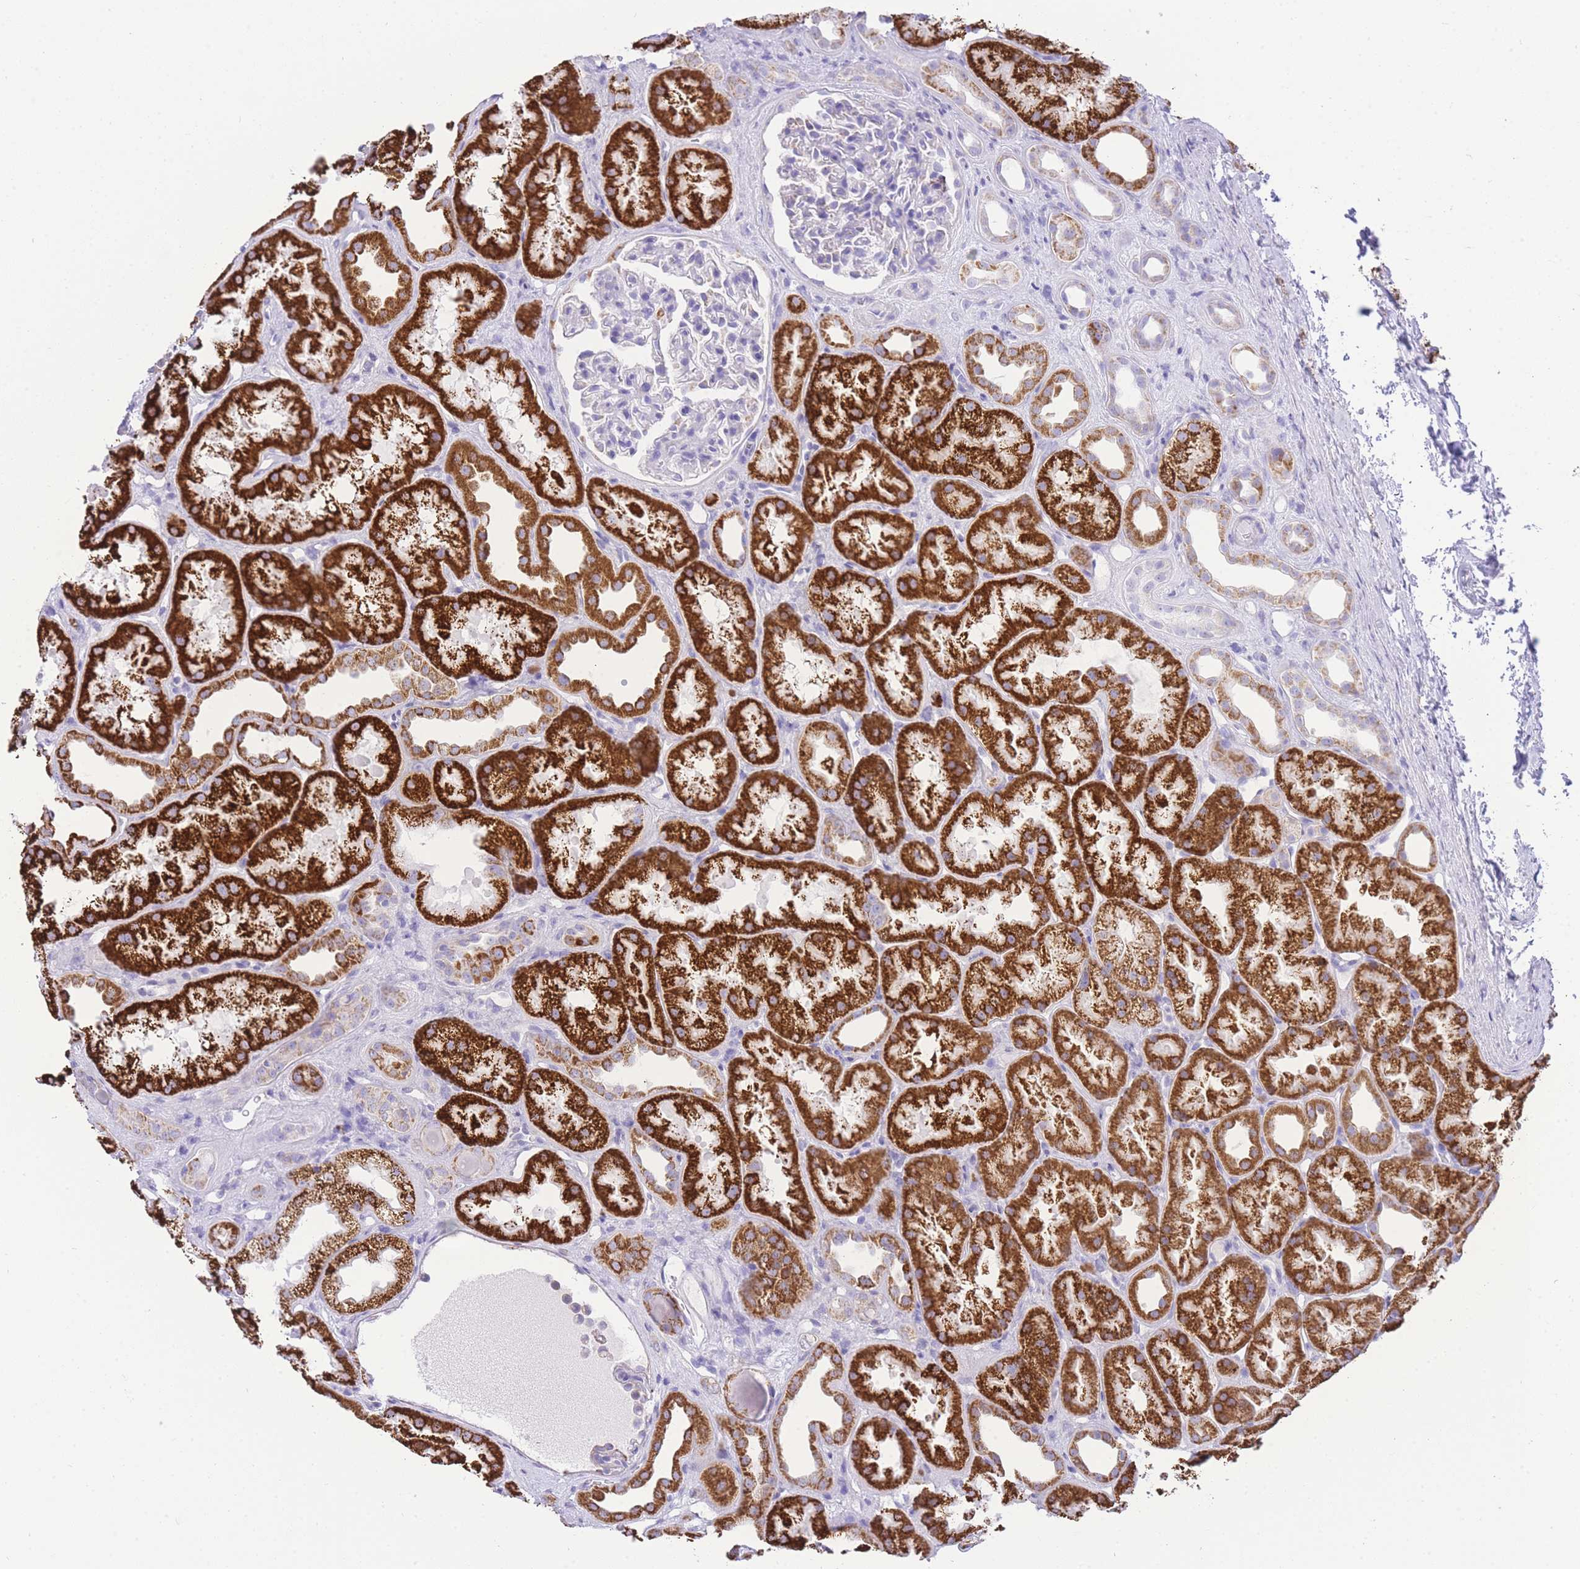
{"staining": {"intensity": "negative", "quantity": "none", "location": "none"}, "tissue": "kidney", "cell_type": "Cells in glomeruli", "image_type": "normal", "snomed": [{"axis": "morphology", "description": "Normal tissue, NOS"}, {"axis": "topography", "description": "Kidney"}], "caption": "A micrograph of kidney stained for a protein shows no brown staining in cells in glomeruli. (Stains: DAB immunohistochemistry with hematoxylin counter stain, Microscopy: brightfield microscopy at high magnification).", "gene": "ACSM4", "patient": {"sex": "male", "age": 61}}